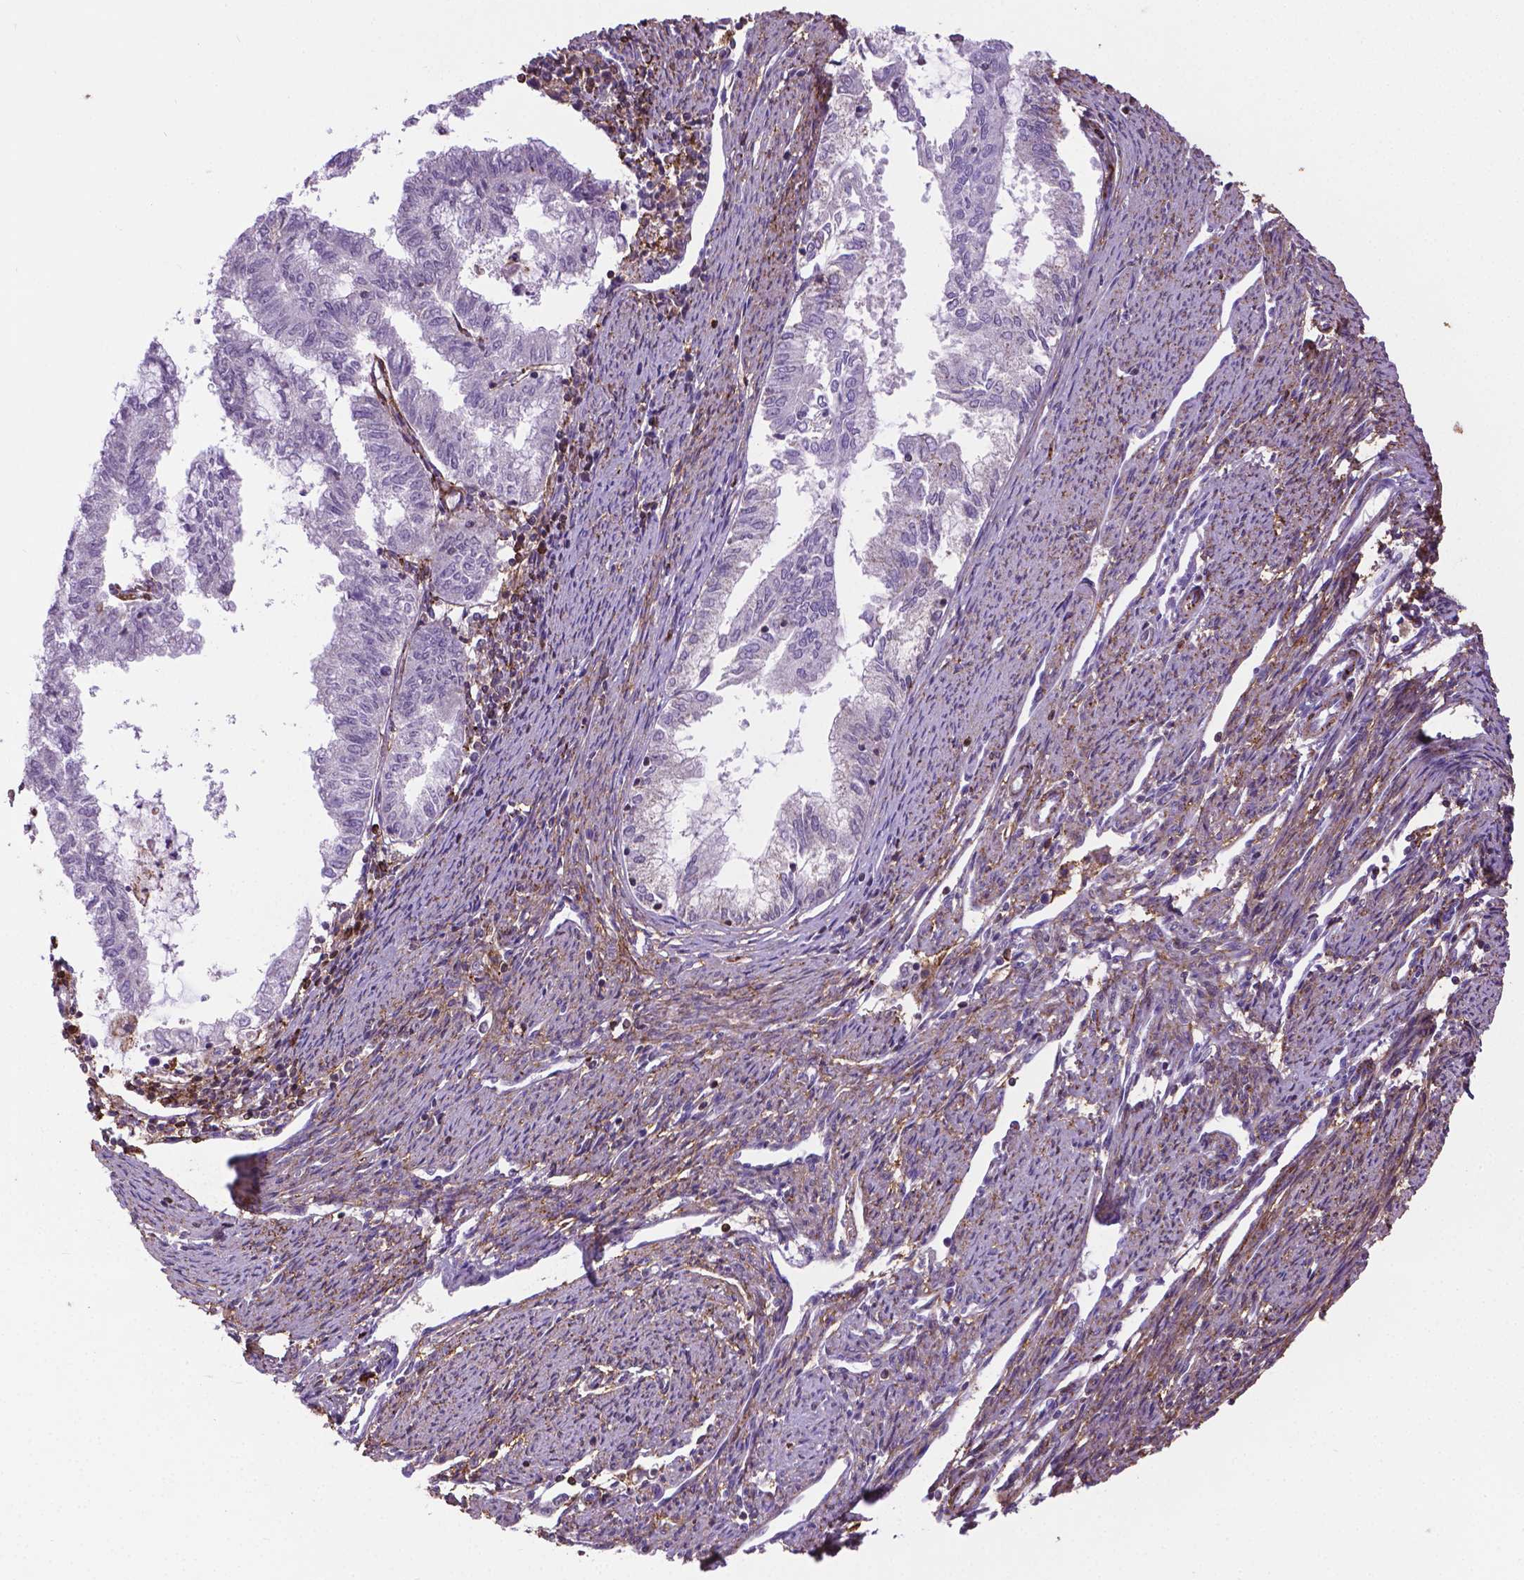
{"staining": {"intensity": "negative", "quantity": "none", "location": "none"}, "tissue": "endometrial cancer", "cell_type": "Tumor cells", "image_type": "cancer", "snomed": [{"axis": "morphology", "description": "Adenocarcinoma, NOS"}, {"axis": "topography", "description": "Endometrium"}], "caption": "There is no significant staining in tumor cells of endometrial cancer.", "gene": "ACAD10", "patient": {"sex": "female", "age": 79}}